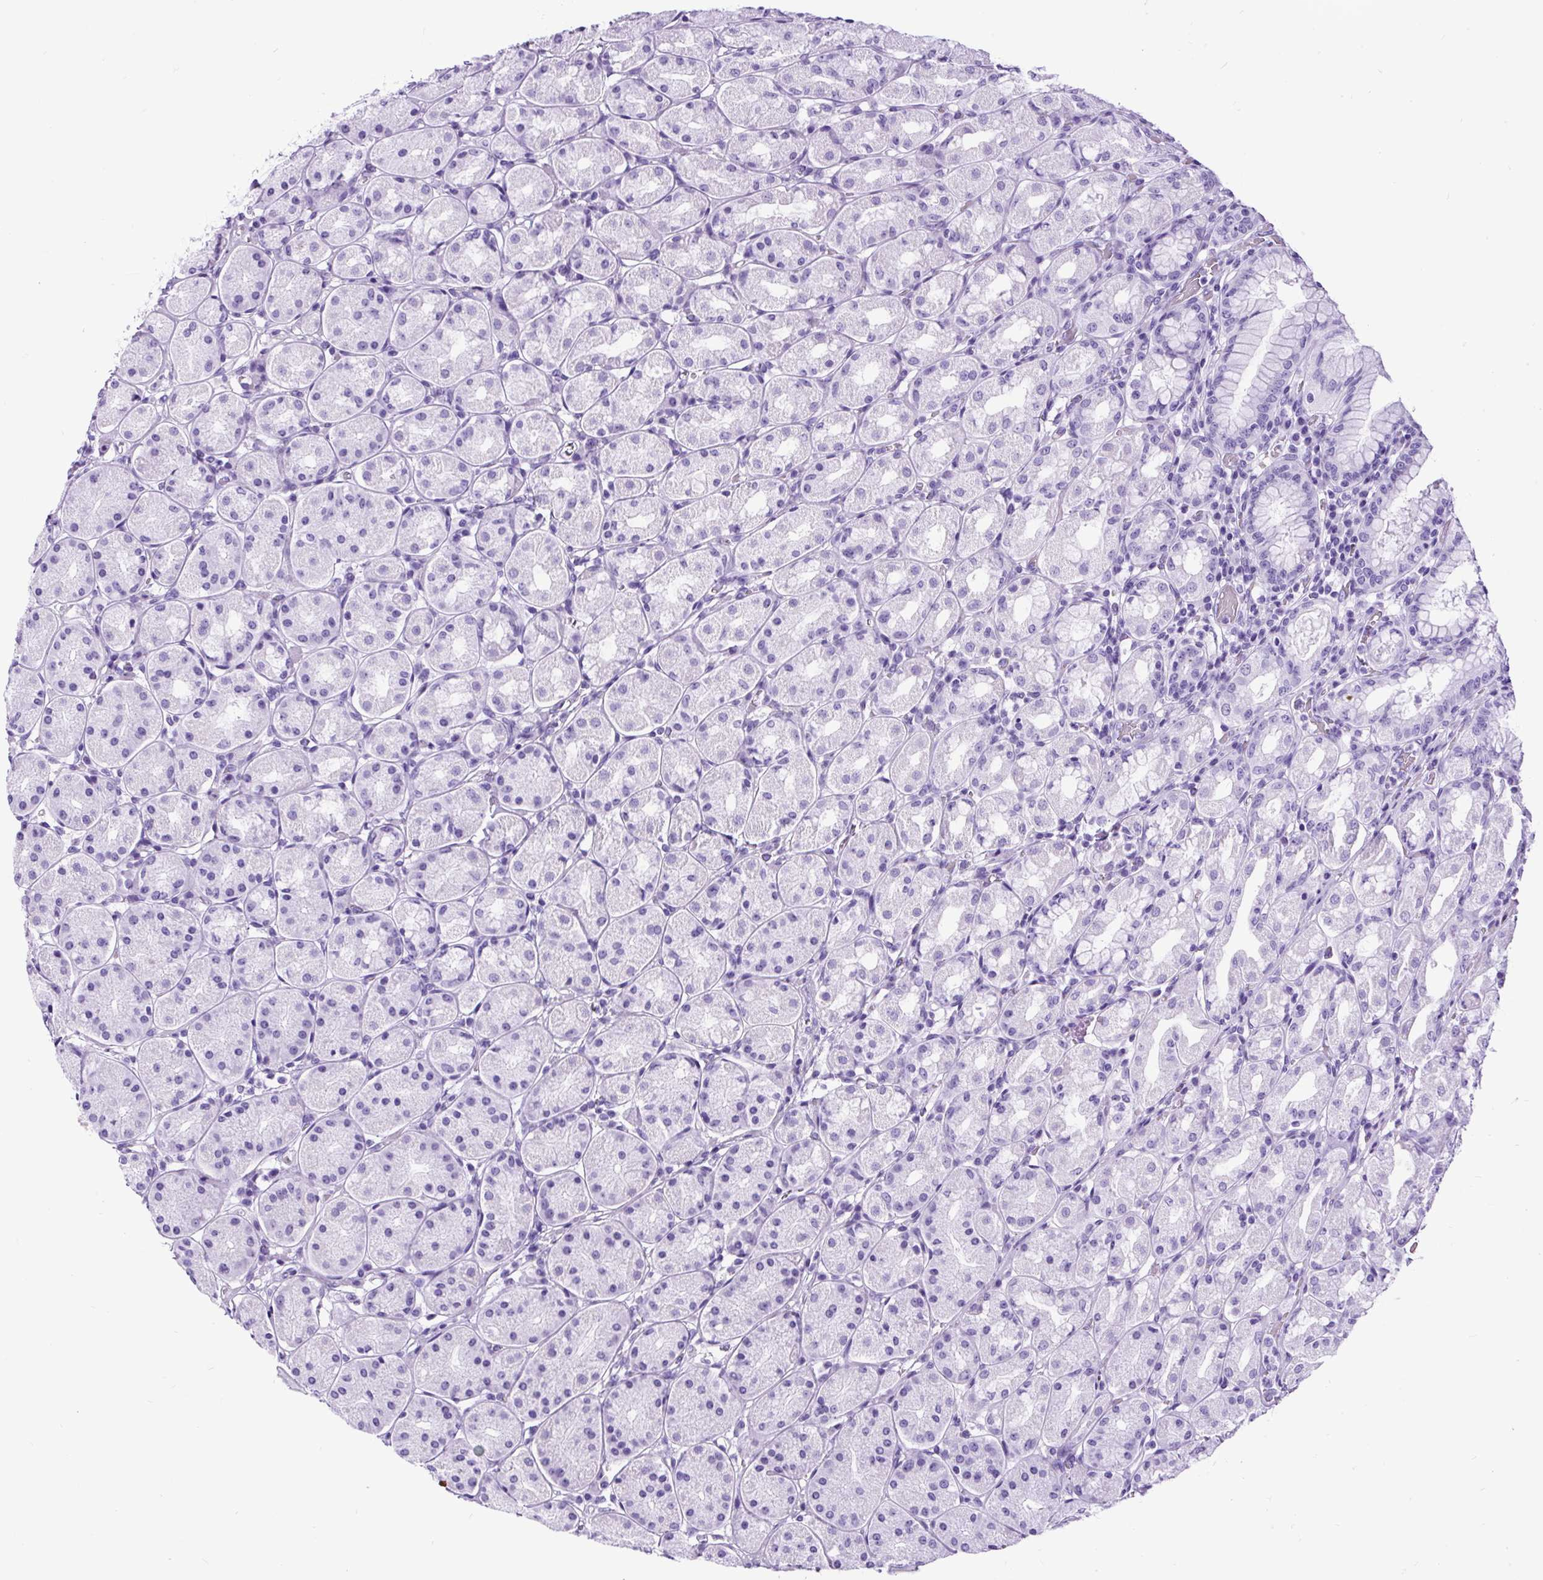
{"staining": {"intensity": "negative", "quantity": "none", "location": "none"}, "tissue": "stomach", "cell_type": "Glandular cells", "image_type": "normal", "snomed": [{"axis": "morphology", "description": "Normal tissue, NOS"}, {"axis": "topography", "description": "Stomach"}, {"axis": "topography", "description": "Stomach, lower"}], "caption": "Immunohistochemistry image of normal human stomach stained for a protein (brown), which shows no positivity in glandular cells. Brightfield microscopy of immunohistochemistry (IHC) stained with DAB (brown) and hematoxylin (blue), captured at high magnification.", "gene": "CEL", "patient": {"sex": "female", "age": 56}}